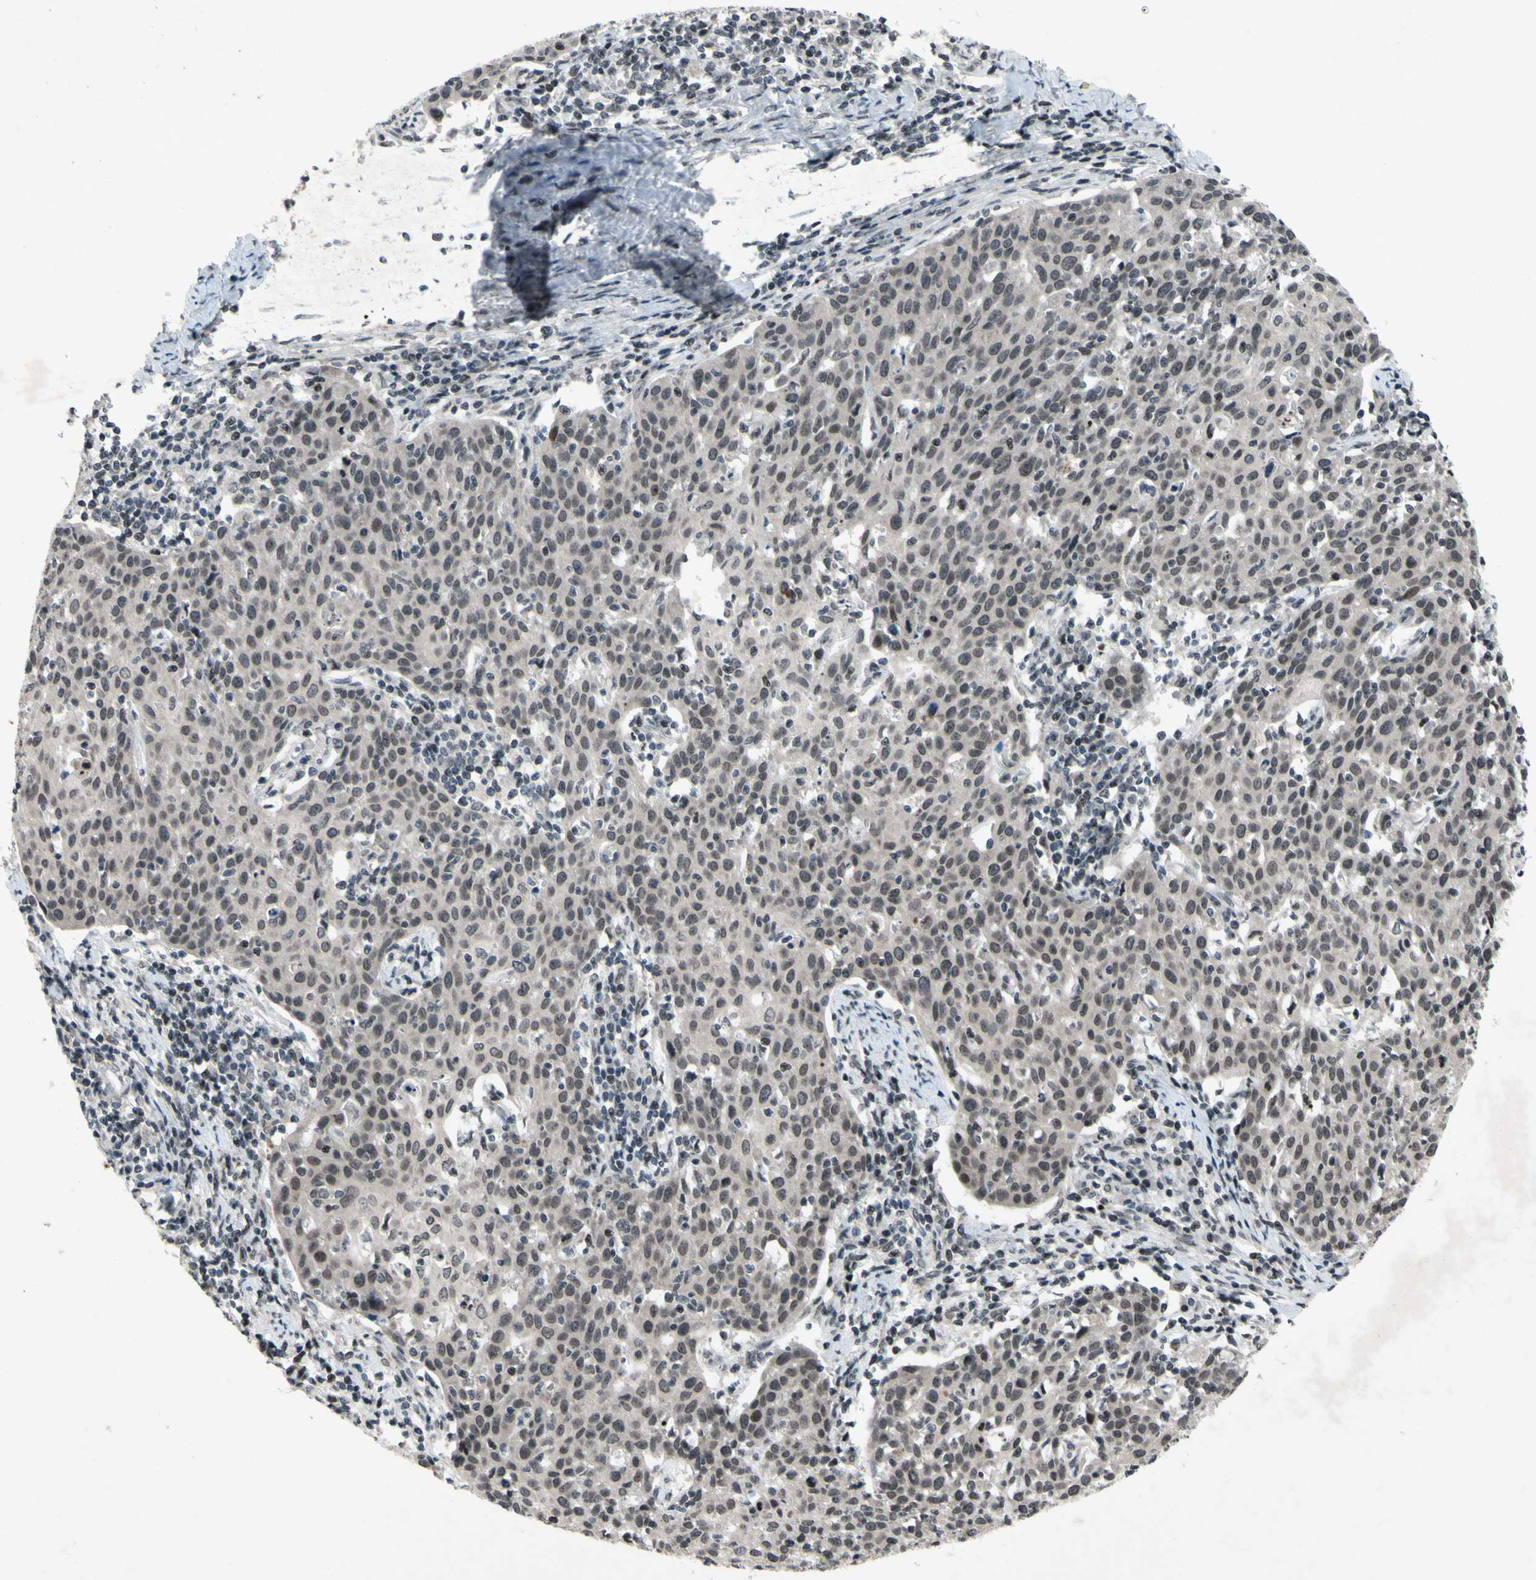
{"staining": {"intensity": "weak", "quantity": "25%-75%", "location": "cytoplasmic/membranous"}, "tissue": "cervical cancer", "cell_type": "Tumor cells", "image_type": "cancer", "snomed": [{"axis": "morphology", "description": "Squamous cell carcinoma, NOS"}, {"axis": "topography", "description": "Cervix"}], "caption": "Immunohistochemistry (IHC) micrograph of cervical cancer (squamous cell carcinoma) stained for a protein (brown), which exhibits low levels of weak cytoplasmic/membranous staining in about 25%-75% of tumor cells.", "gene": "XPO1", "patient": {"sex": "female", "age": 38}}